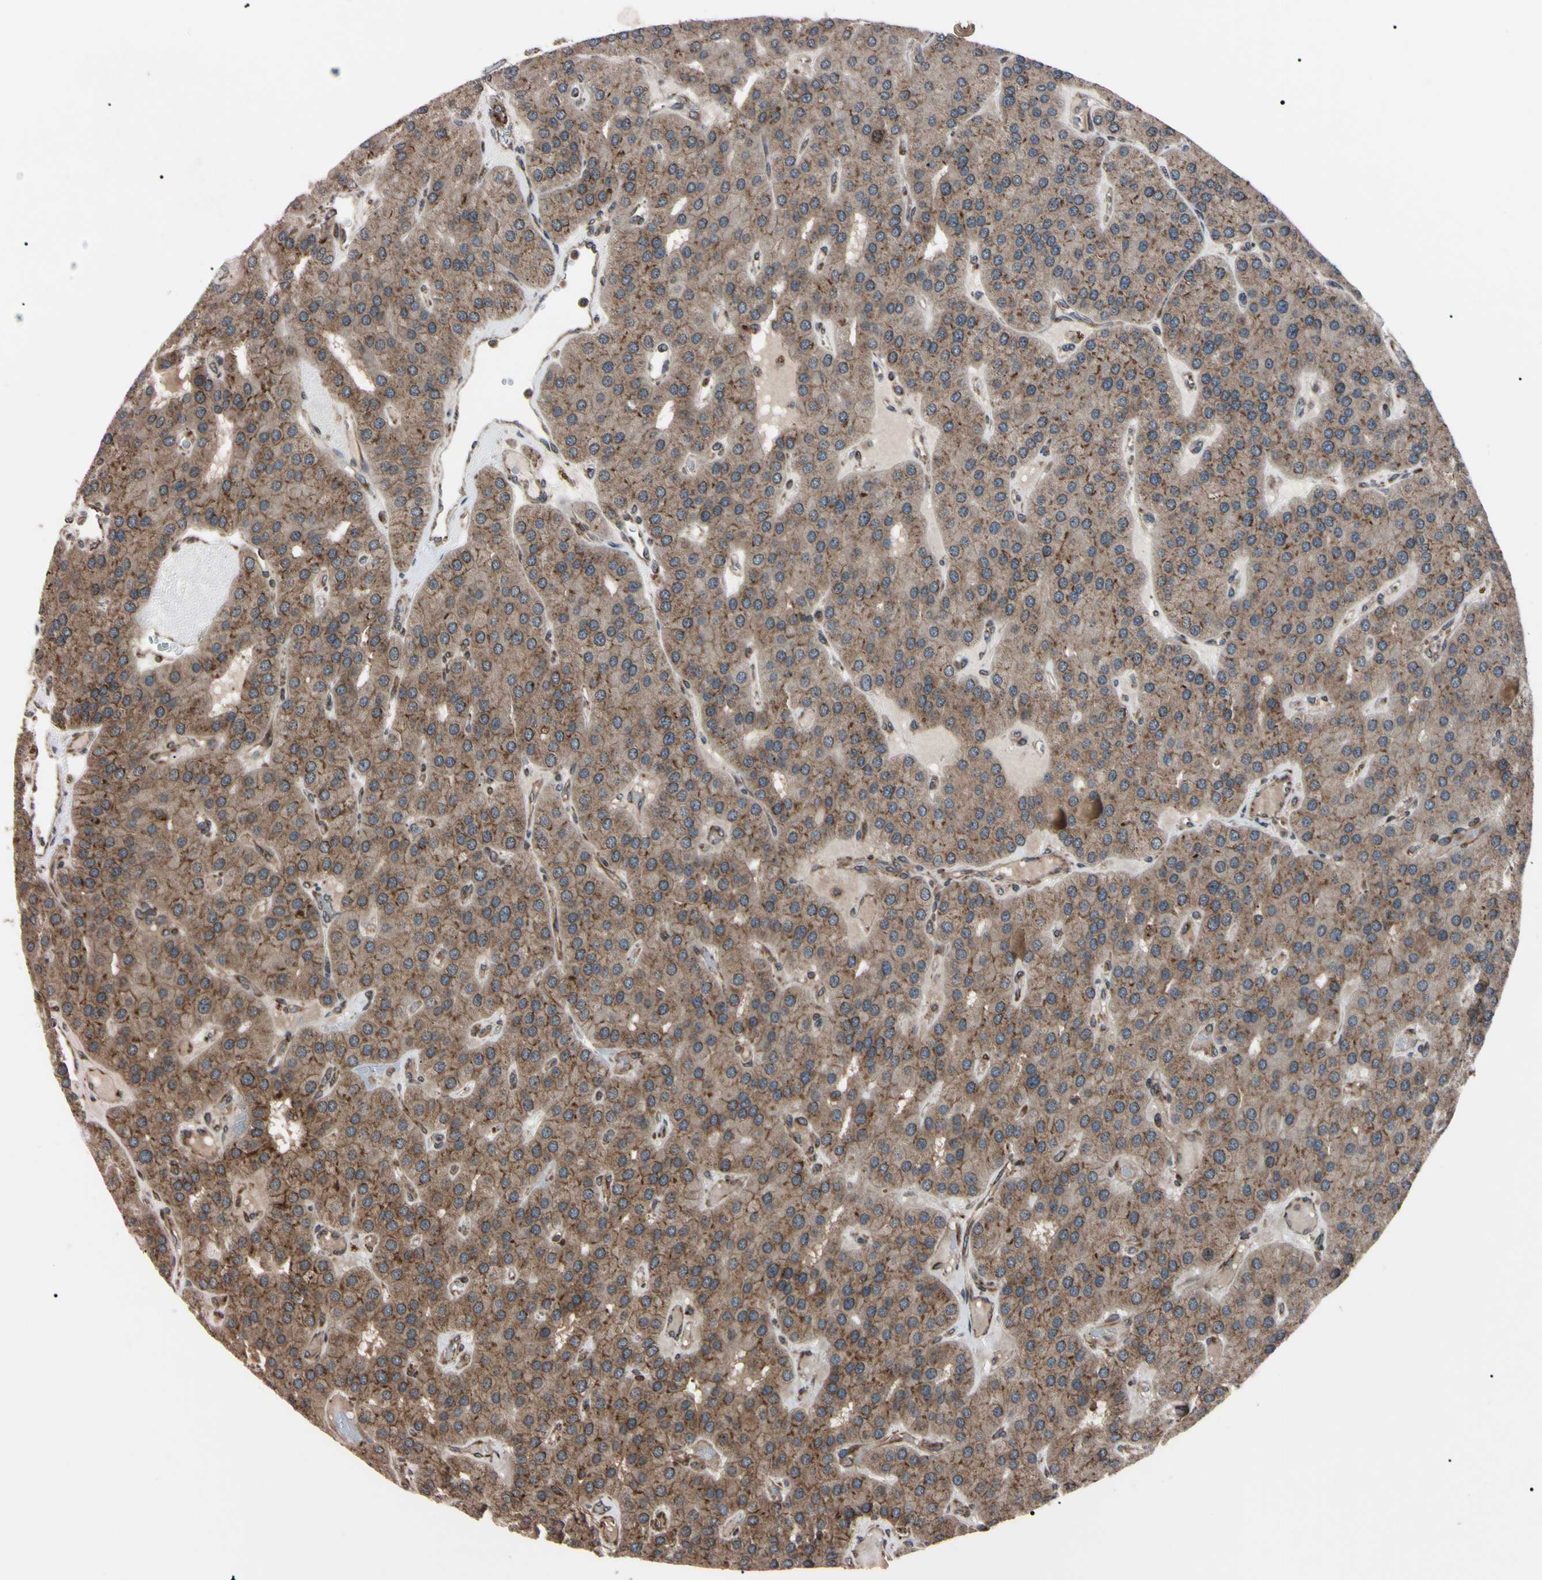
{"staining": {"intensity": "strong", "quantity": ">75%", "location": "cytoplasmic/membranous"}, "tissue": "parathyroid gland", "cell_type": "Glandular cells", "image_type": "normal", "snomed": [{"axis": "morphology", "description": "Normal tissue, NOS"}, {"axis": "morphology", "description": "Adenoma, NOS"}, {"axis": "topography", "description": "Parathyroid gland"}], "caption": "Strong cytoplasmic/membranous staining for a protein is identified in about >75% of glandular cells of unremarkable parathyroid gland using immunohistochemistry.", "gene": "GUCY1B1", "patient": {"sex": "female", "age": 86}}